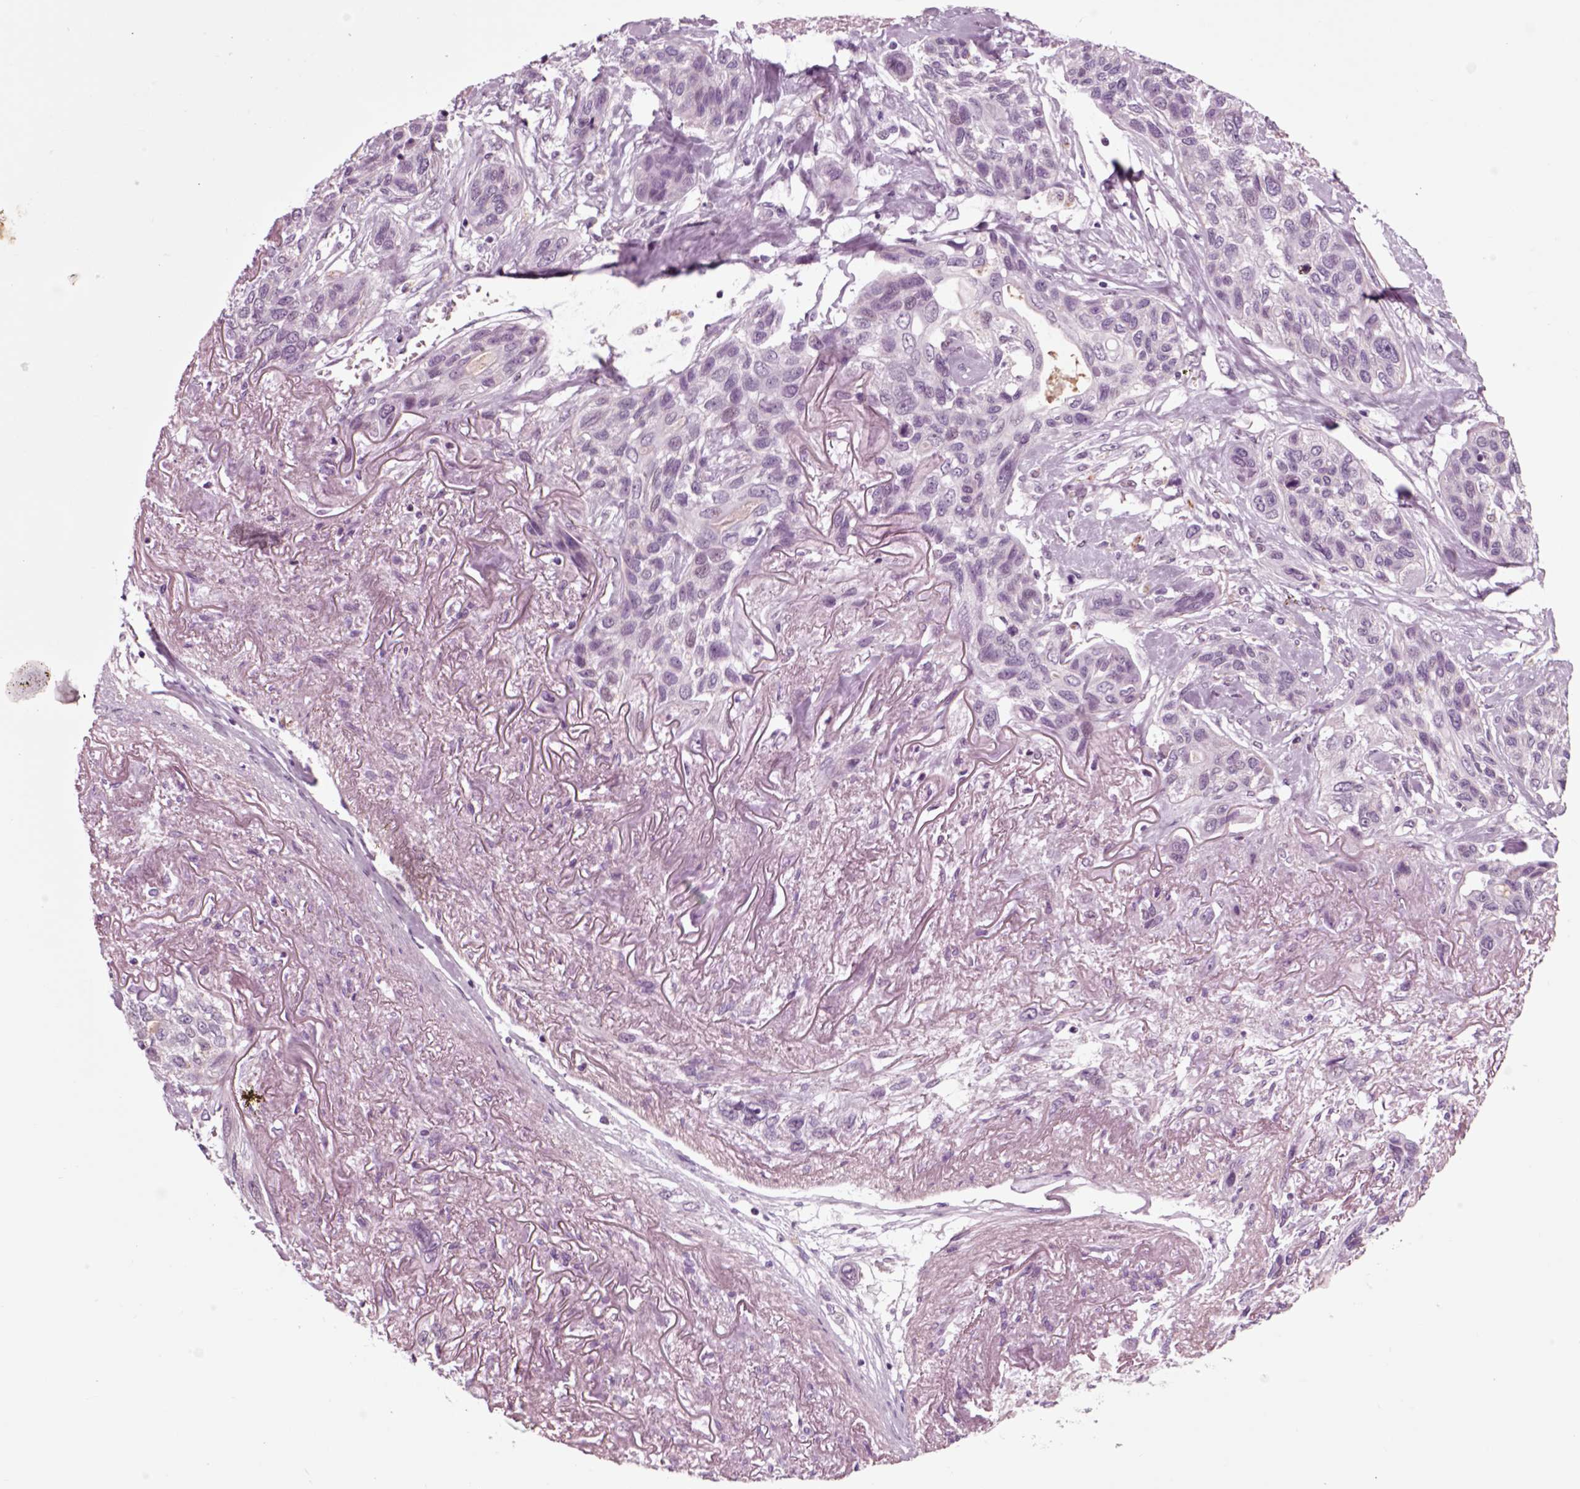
{"staining": {"intensity": "negative", "quantity": "none", "location": "none"}, "tissue": "lung cancer", "cell_type": "Tumor cells", "image_type": "cancer", "snomed": [{"axis": "morphology", "description": "Squamous cell carcinoma, NOS"}, {"axis": "topography", "description": "Lung"}], "caption": "The micrograph demonstrates no staining of tumor cells in squamous cell carcinoma (lung).", "gene": "CHGB", "patient": {"sex": "female", "age": 70}}